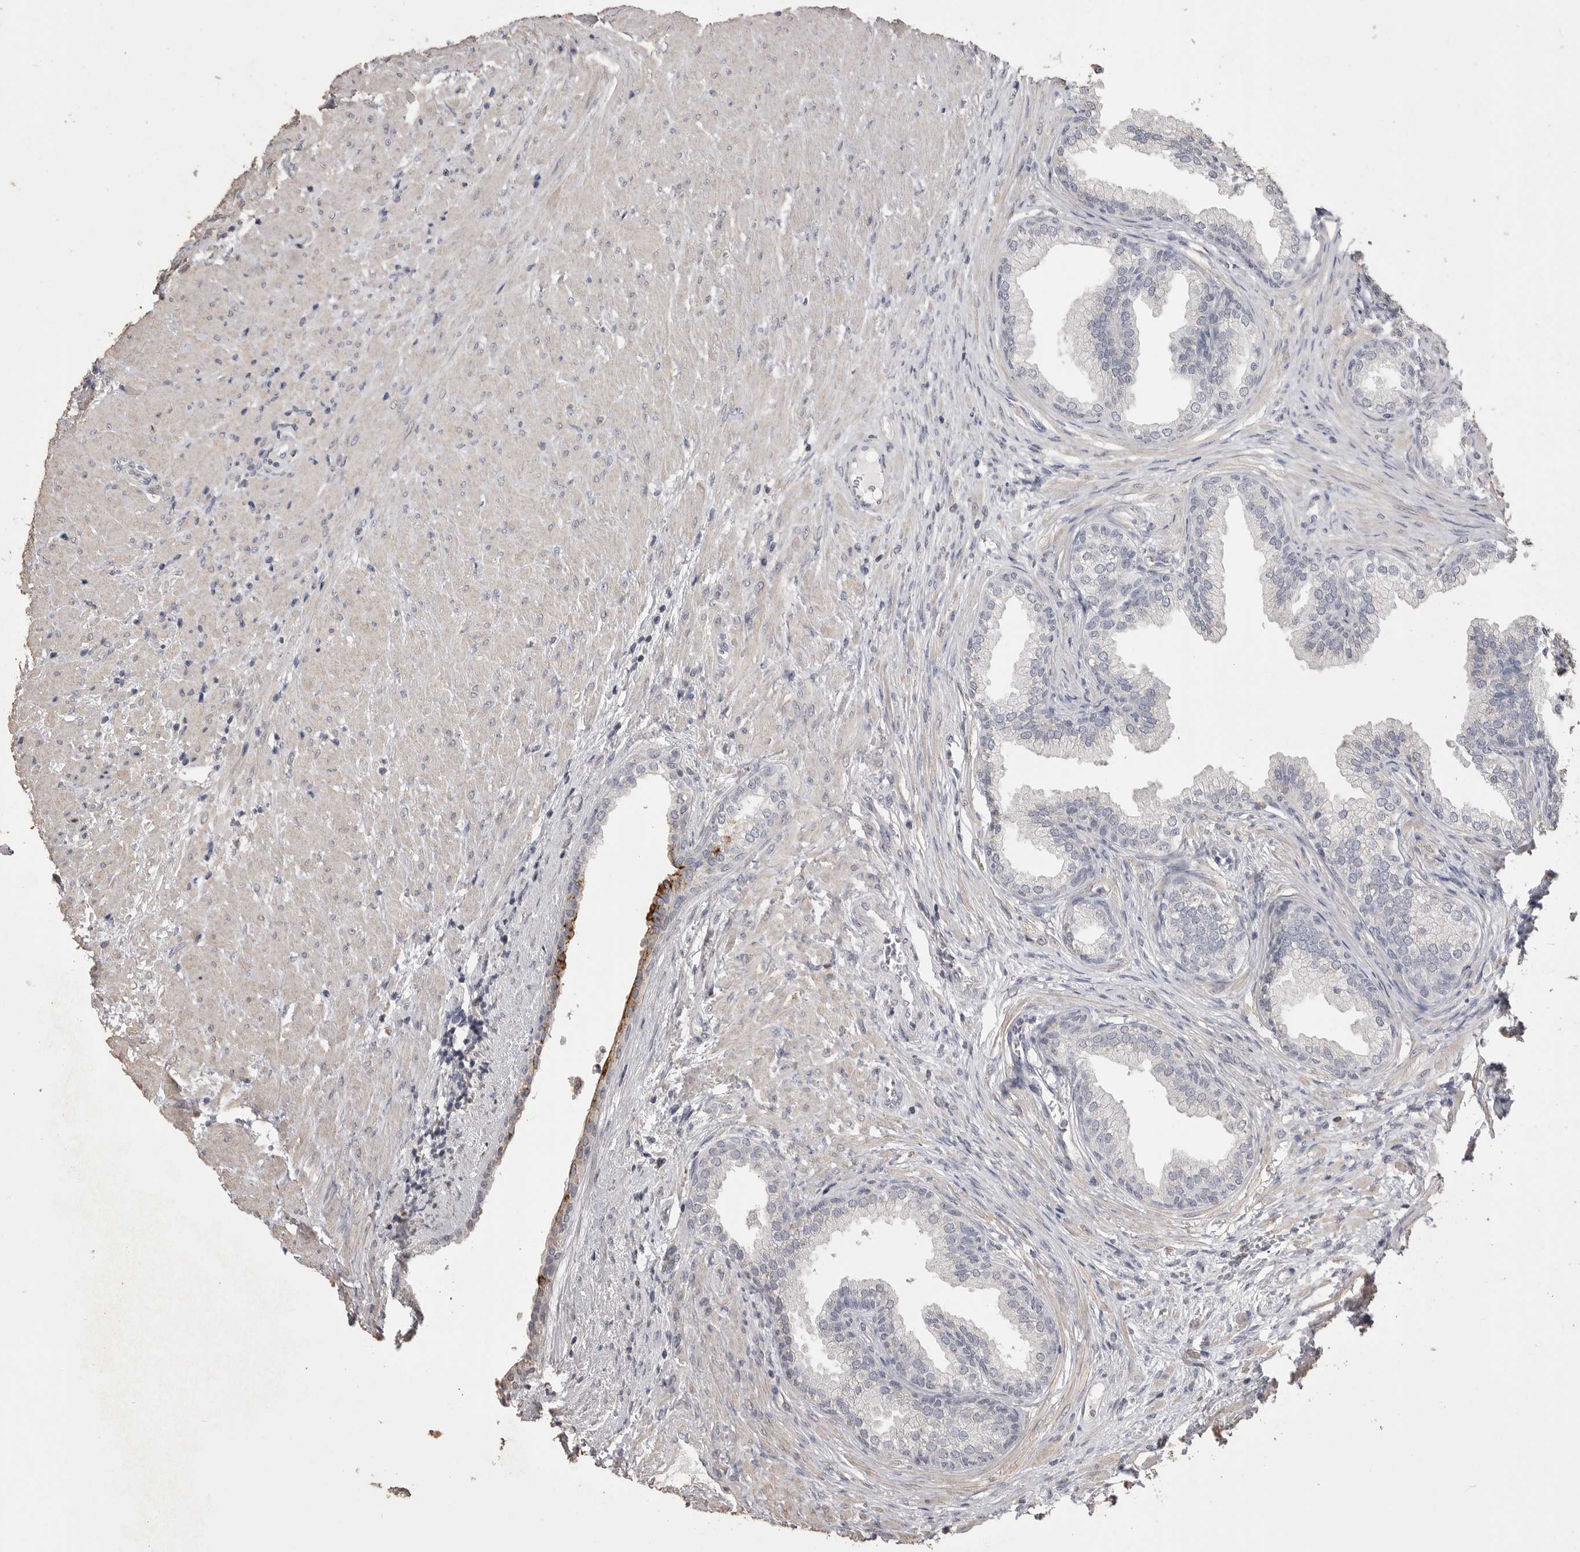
{"staining": {"intensity": "negative", "quantity": "none", "location": "none"}, "tissue": "prostate", "cell_type": "Glandular cells", "image_type": "normal", "snomed": [{"axis": "morphology", "description": "Normal tissue, NOS"}, {"axis": "topography", "description": "Prostate"}], "caption": "IHC image of benign human prostate stained for a protein (brown), which displays no staining in glandular cells. (DAB immunohistochemistry with hematoxylin counter stain).", "gene": "MMP7", "patient": {"sex": "male", "age": 76}}